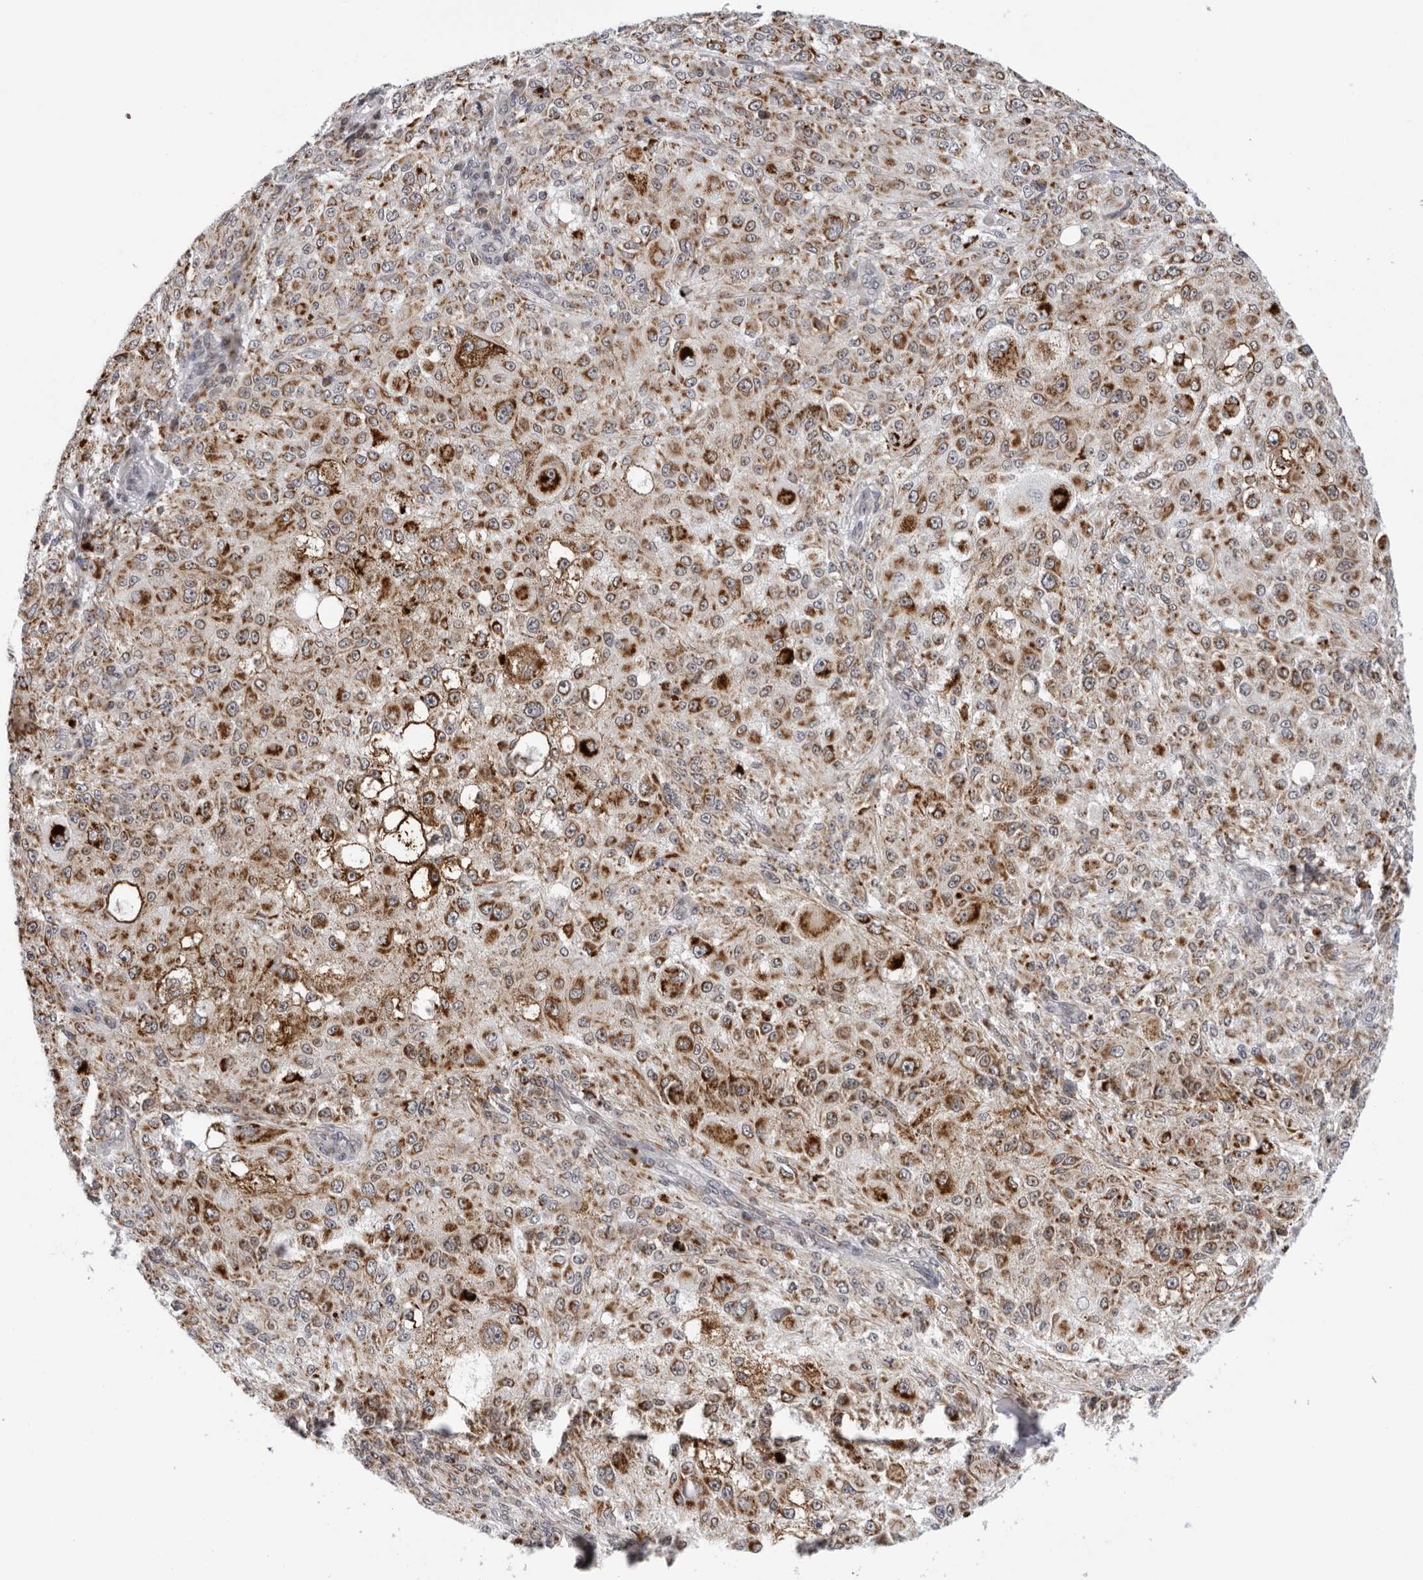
{"staining": {"intensity": "strong", "quantity": ">75%", "location": "cytoplasmic/membranous"}, "tissue": "melanoma", "cell_type": "Tumor cells", "image_type": "cancer", "snomed": [{"axis": "morphology", "description": "Necrosis, NOS"}, {"axis": "morphology", "description": "Malignant melanoma, NOS"}, {"axis": "topography", "description": "Skin"}], "caption": "Tumor cells reveal strong cytoplasmic/membranous expression in approximately >75% of cells in malignant melanoma.", "gene": "CPT2", "patient": {"sex": "female", "age": 87}}